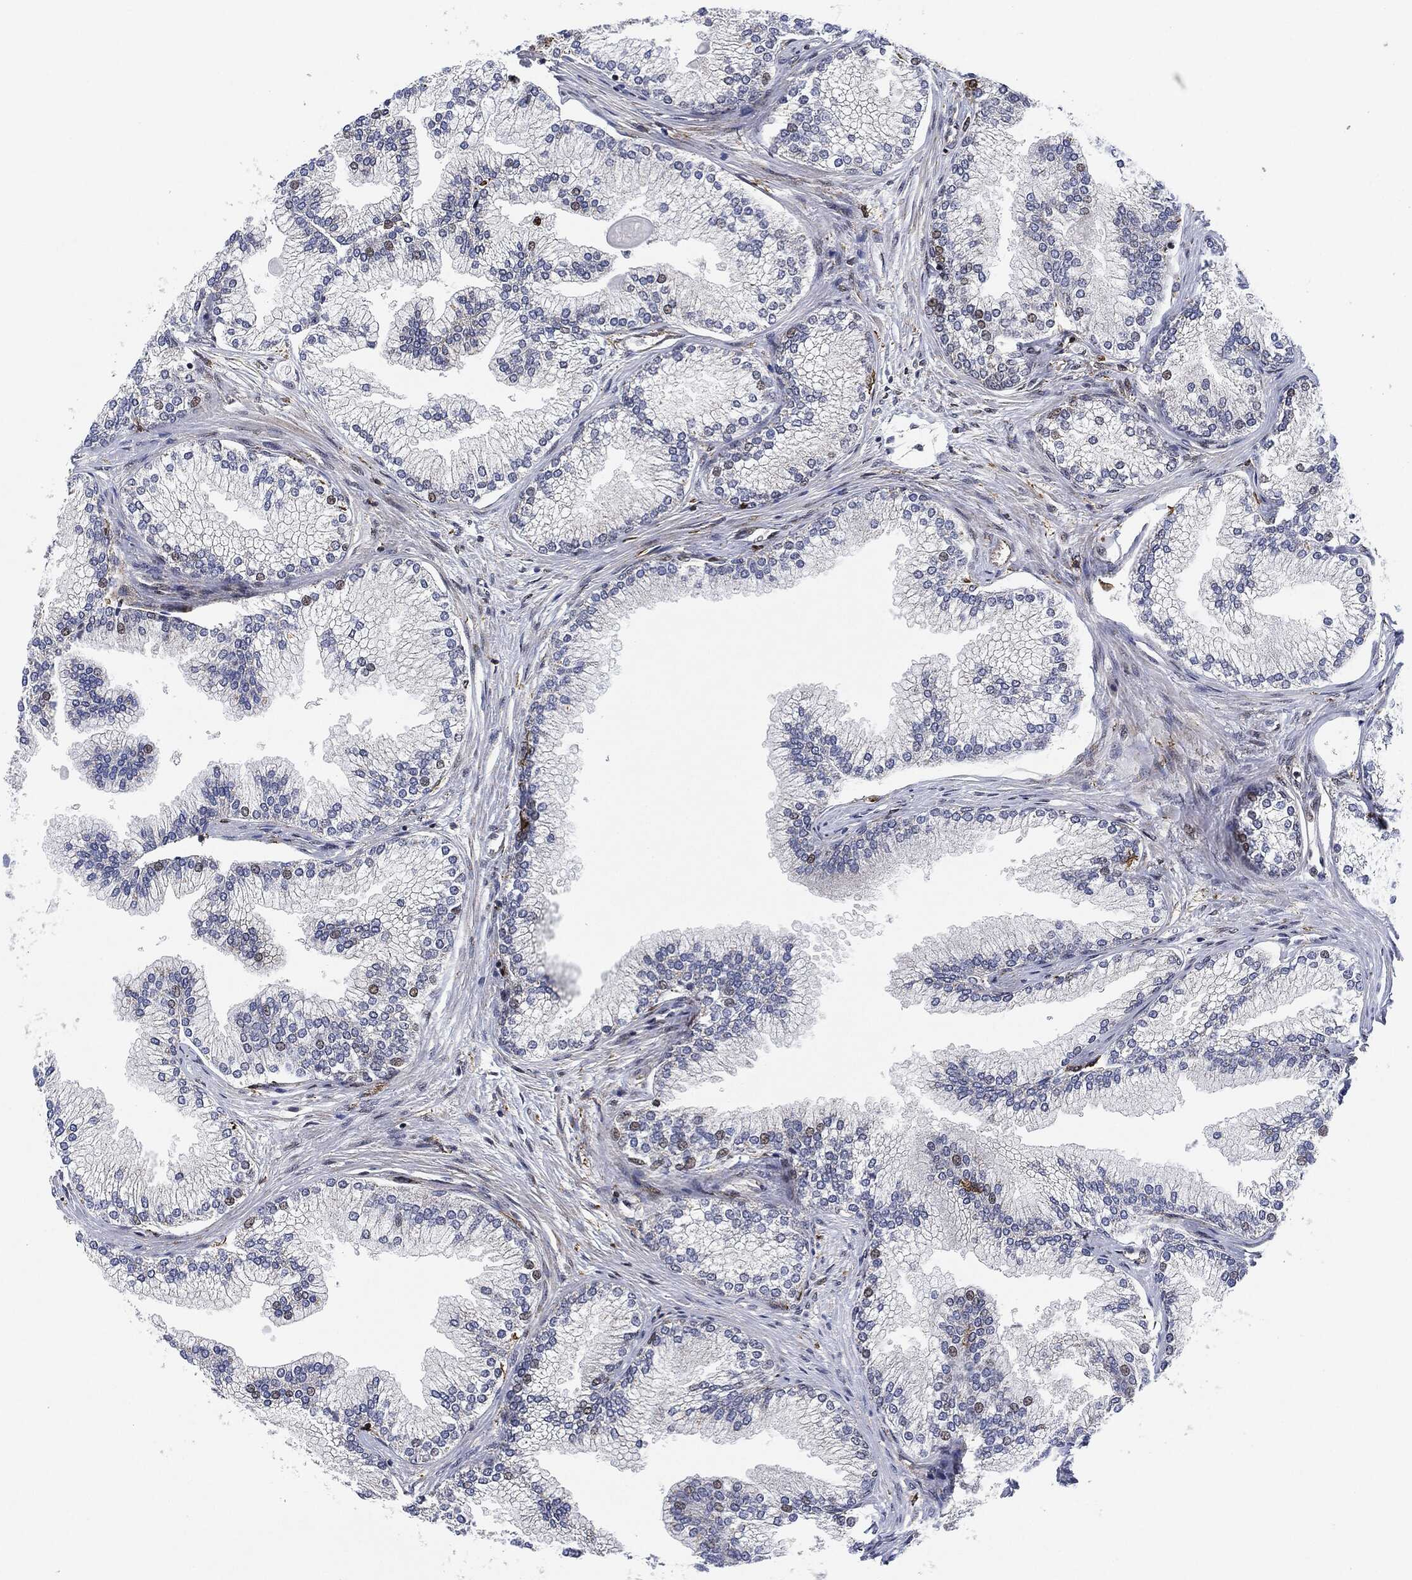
{"staining": {"intensity": "moderate", "quantity": "<25%", "location": "nuclear"}, "tissue": "prostate", "cell_type": "Glandular cells", "image_type": "normal", "snomed": [{"axis": "morphology", "description": "Normal tissue, NOS"}, {"axis": "topography", "description": "Prostate"}], "caption": "The photomicrograph shows a brown stain indicating the presence of a protein in the nuclear of glandular cells in prostate. (Brightfield microscopy of DAB IHC at high magnification).", "gene": "NANOS3", "patient": {"sex": "male", "age": 72}}